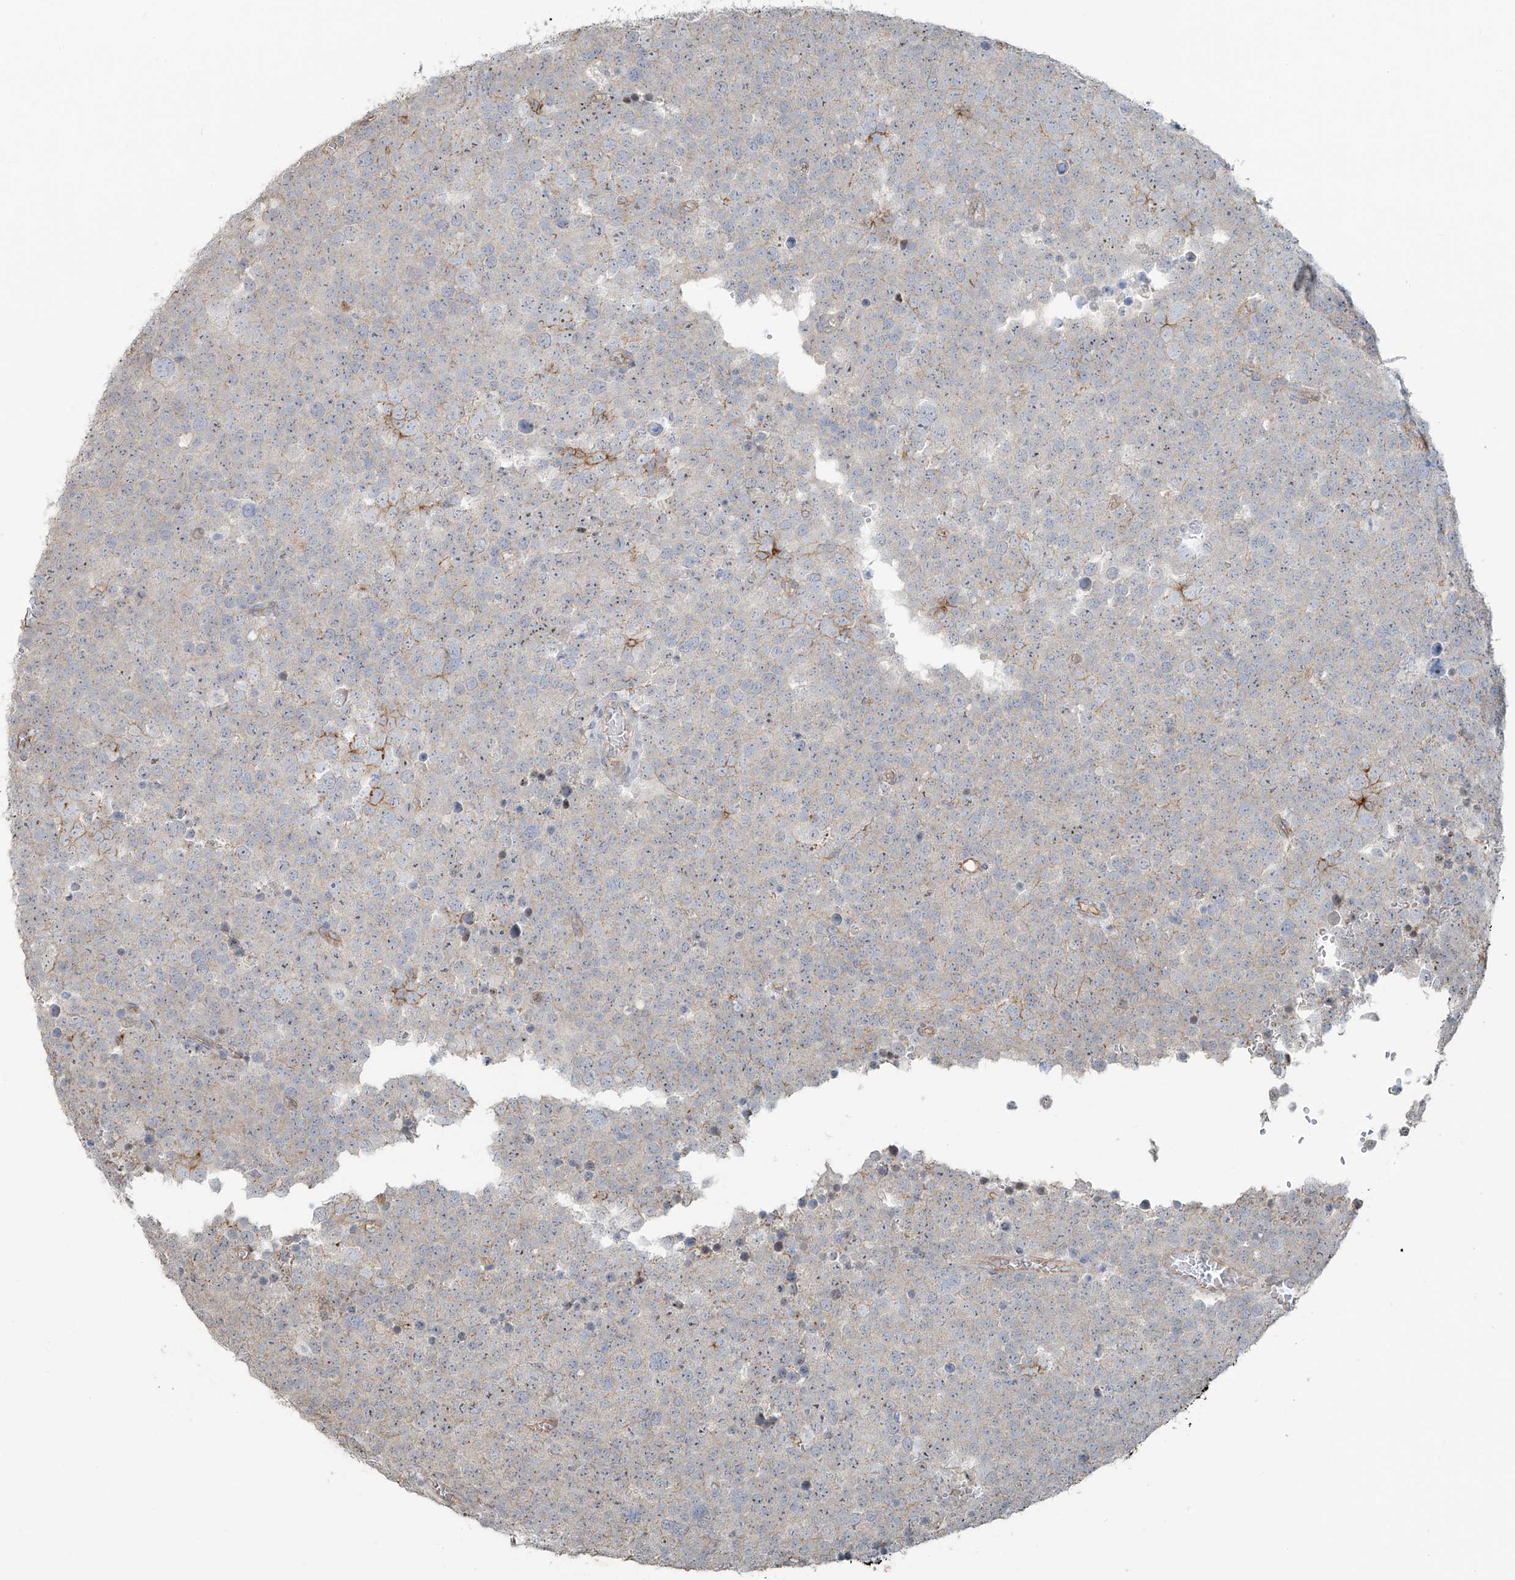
{"staining": {"intensity": "negative", "quantity": "none", "location": "none"}, "tissue": "testis cancer", "cell_type": "Tumor cells", "image_type": "cancer", "snomed": [{"axis": "morphology", "description": "Seminoma, NOS"}, {"axis": "topography", "description": "Testis"}], "caption": "Photomicrograph shows no significant protein staining in tumor cells of testis seminoma. The staining is performed using DAB (3,3'-diaminobenzidine) brown chromogen with nuclei counter-stained in using hematoxylin.", "gene": "TUBE1", "patient": {"sex": "male", "age": 71}}